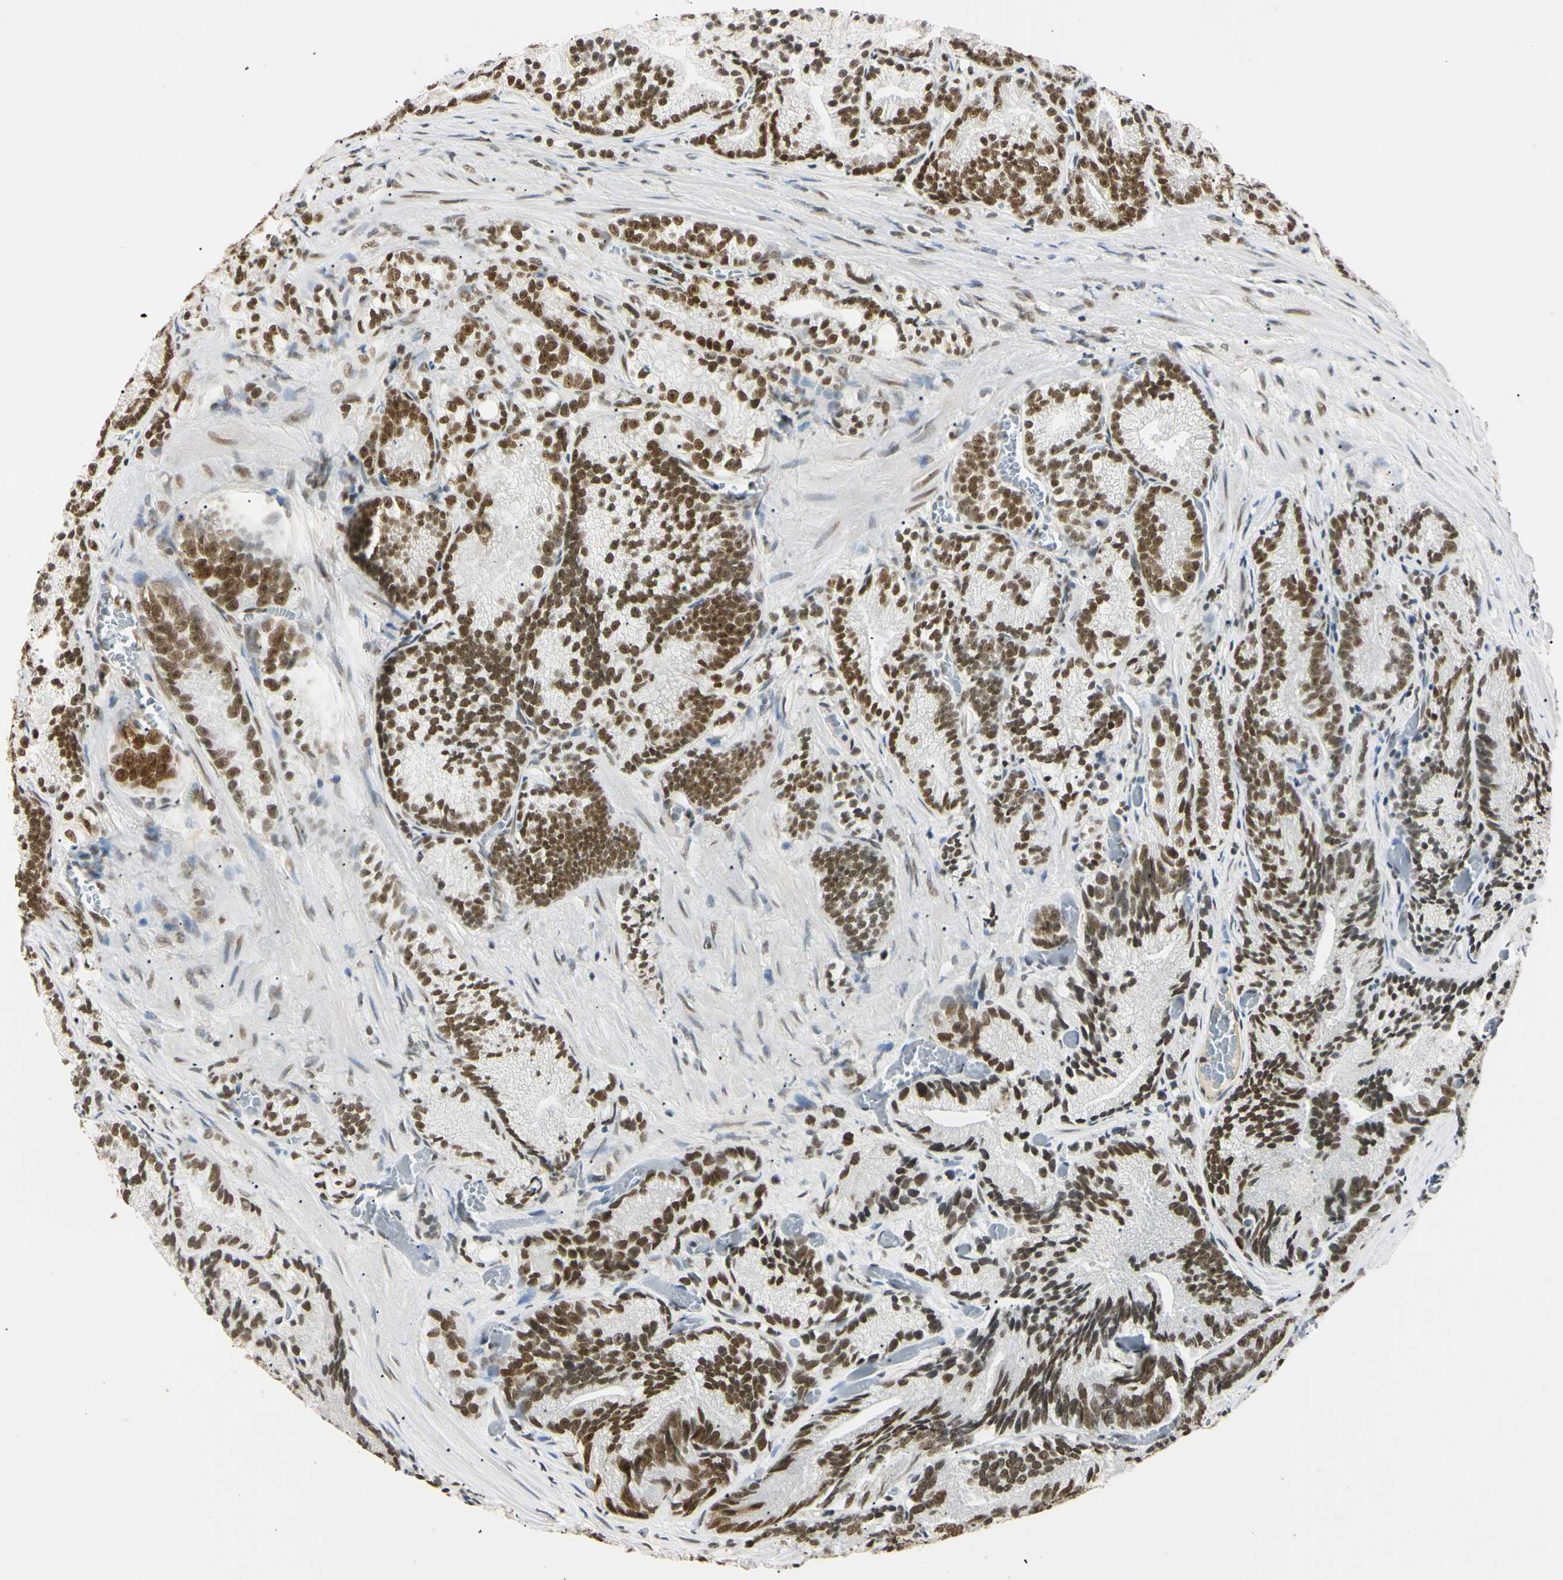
{"staining": {"intensity": "strong", "quantity": ">75%", "location": "nuclear"}, "tissue": "prostate cancer", "cell_type": "Tumor cells", "image_type": "cancer", "snomed": [{"axis": "morphology", "description": "Adenocarcinoma, Low grade"}, {"axis": "topography", "description": "Prostate"}], "caption": "An immunohistochemistry (IHC) micrograph of tumor tissue is shown. Protein staining in brown shows strong nuclear positivity in prostate low-grade adenocarcinoma within tumor cells.", "gene": "SMARCA5", "patient": {"sex": "male", "age": 89}}